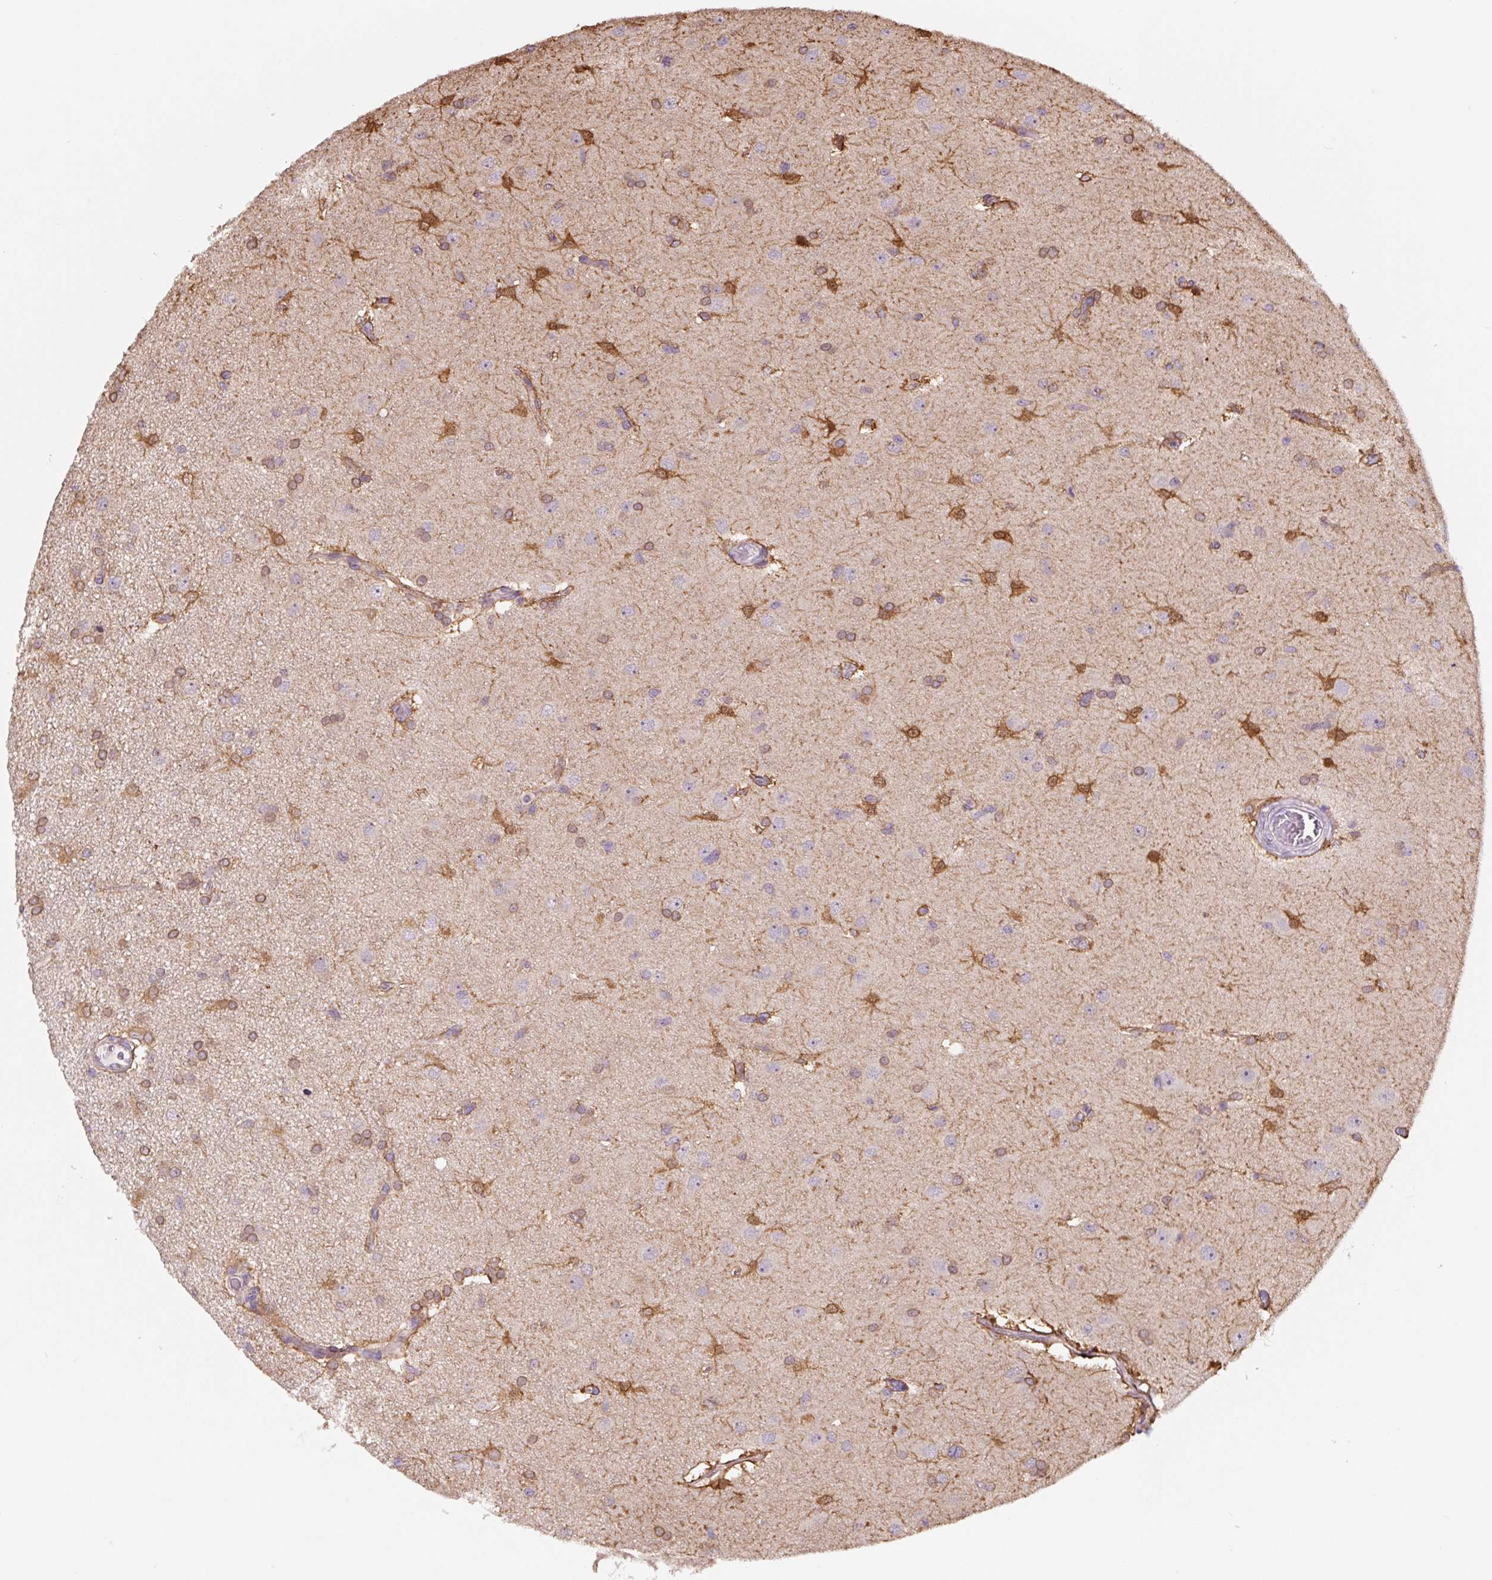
{"staining": {"intensity": "negative", "quantity": "none", "location": "none"}, "tissue": "glioma", "cell_type": "Tumor cells", "image_type": "cancer", "snomed": [{"axis": "morphology", "description": "Glioma, malignant, High grade"}, {"axis": "topography", "description": "Brain"}], "caption": "Immunohistochemical staining of human glioma reveals no significant positivity in tumor cells.", "gene": "ASRGL1", "patient": {"sex": "male", "age": 53}}